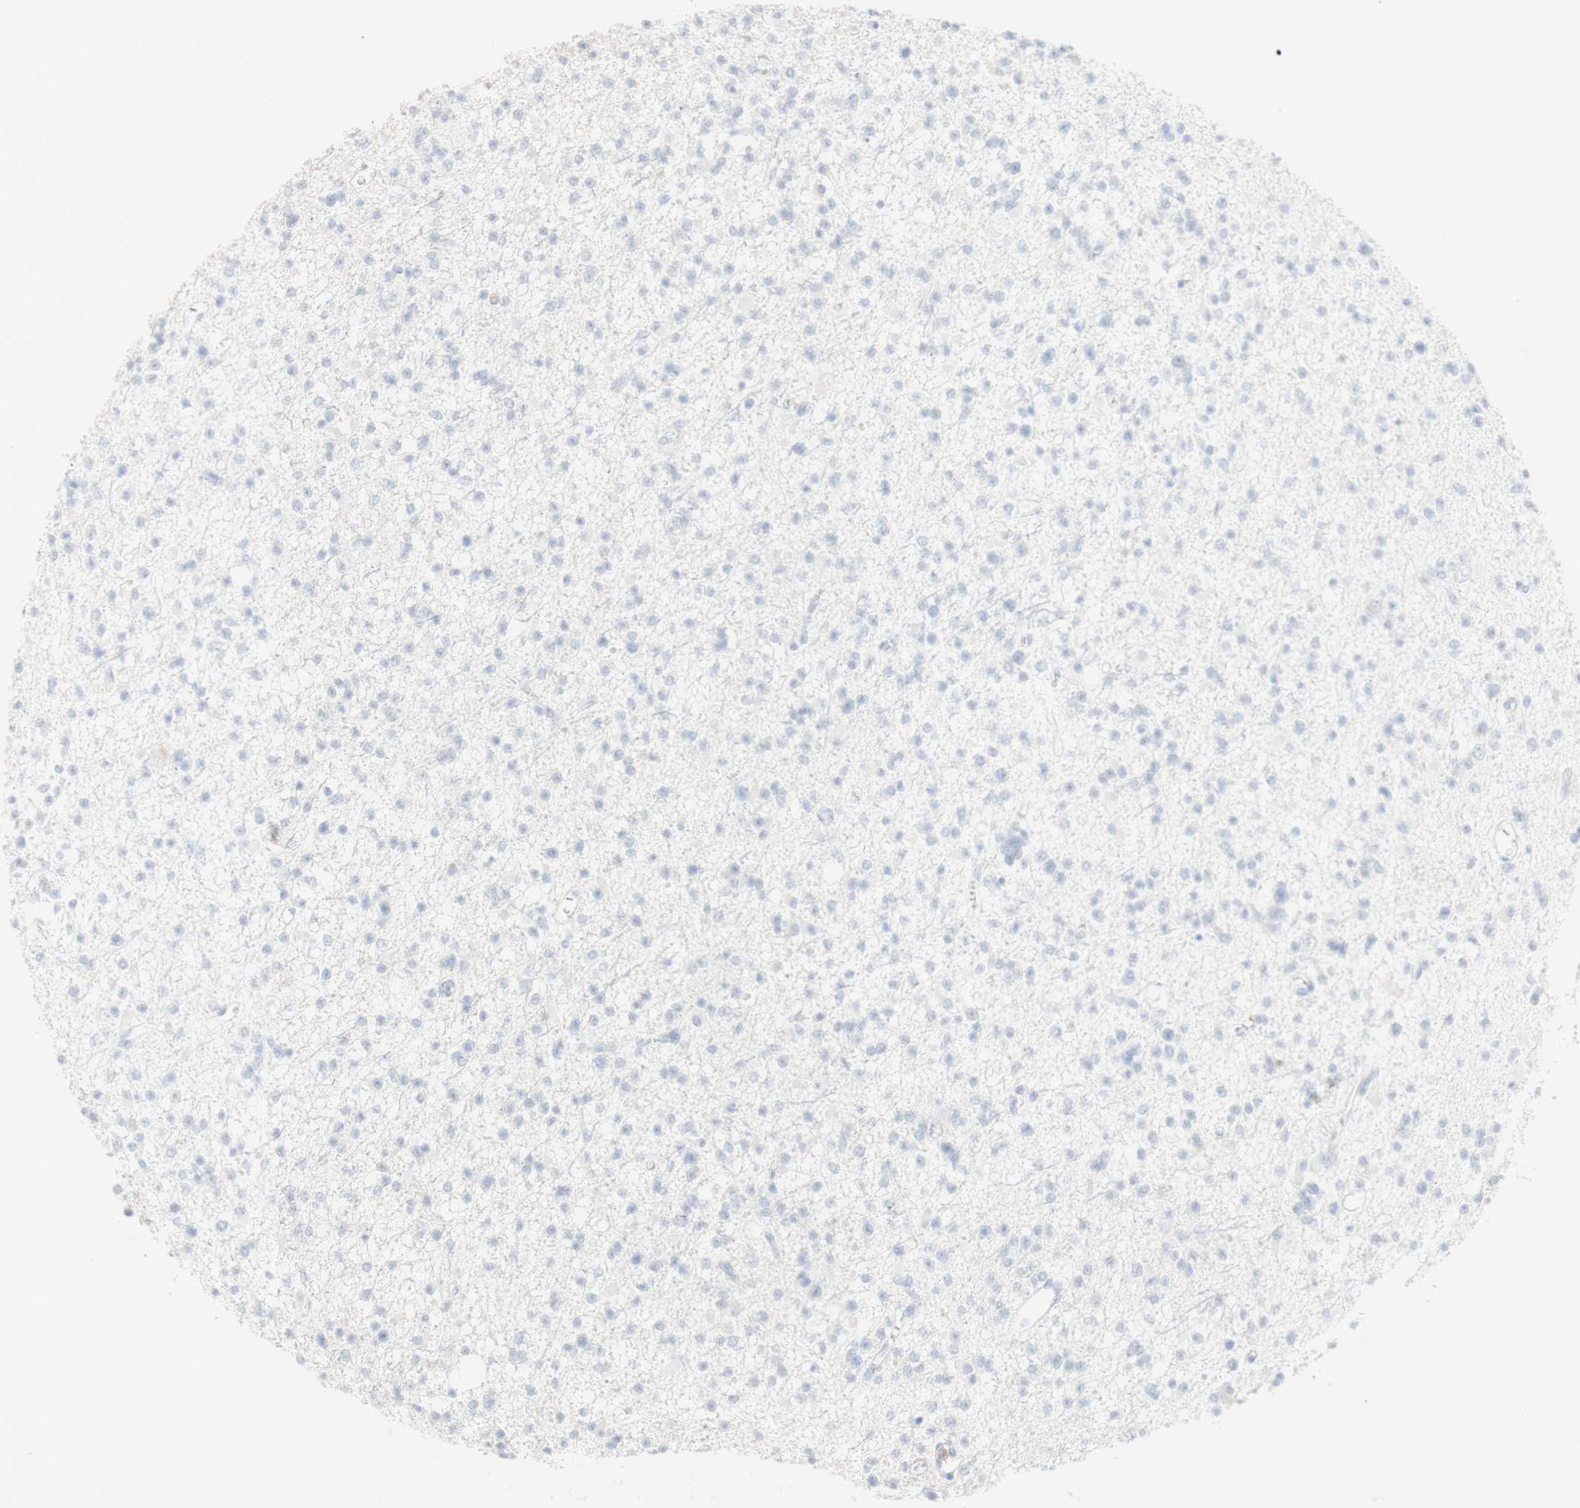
{"staining": {"intensity": "negative", "quantity": "none", "location": "none"}, "tissue": "glioma", "cell_type": "Tumor cells", "image_type": "cancer", "snomed": [{"axis": "morphology", "description": "Glioma, malignant, Low grade"}, {"axis": "topography", "description": "Brain"}], "caption": "Human malignant glioma (low-grade) stained for a protein using immunohistochemistry exhibits no staining in tumor cells.", "gene": "B4GALNT3", "patient": {"sex": "female", "age": 22}}